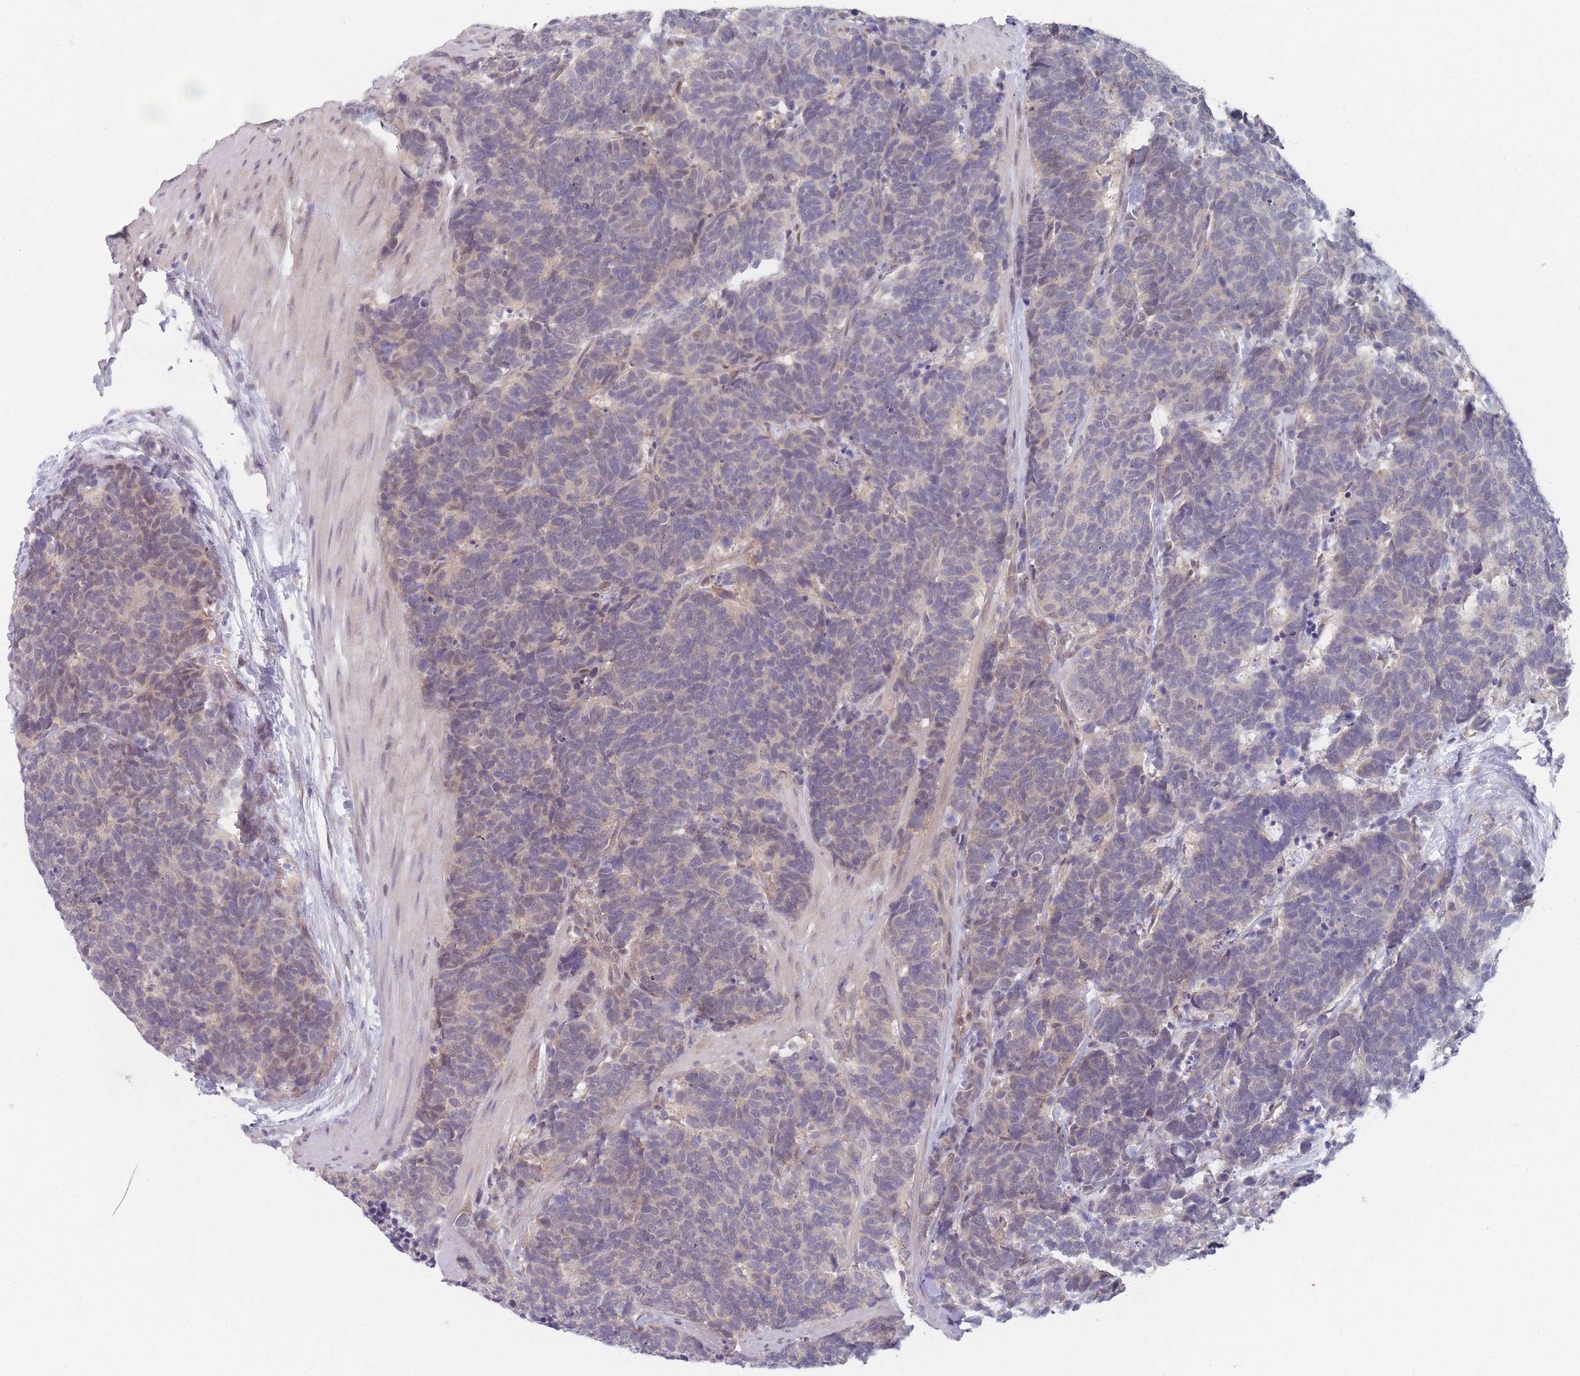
{"staining": {"intensity": "negative", "quantity": "none", "location": "none"}, "tissue": "carcinoid", "cell_type": "Tumor cells", "image_type": "cancer", "snomed": [{"axis": "morphology", "description": "Carcinoma, NOS"}, {"axis": "morphology", "description": "Carcinoid, malignant, NOS"}, {"axis": "topography", "description": "Urinary bladder"}], "caption": "This image is of carcinoma stained with immunohistochemistry (IHC) to label a protein in brown with the nuclei are counter-stained blue. There is no expression in tumor cells. (Brightfield microscopy of DAB immunohistochemistry (IHC) at high magnification).", "gene": "ANKRD10", "patient": {"sex": "male", "age": 57}}